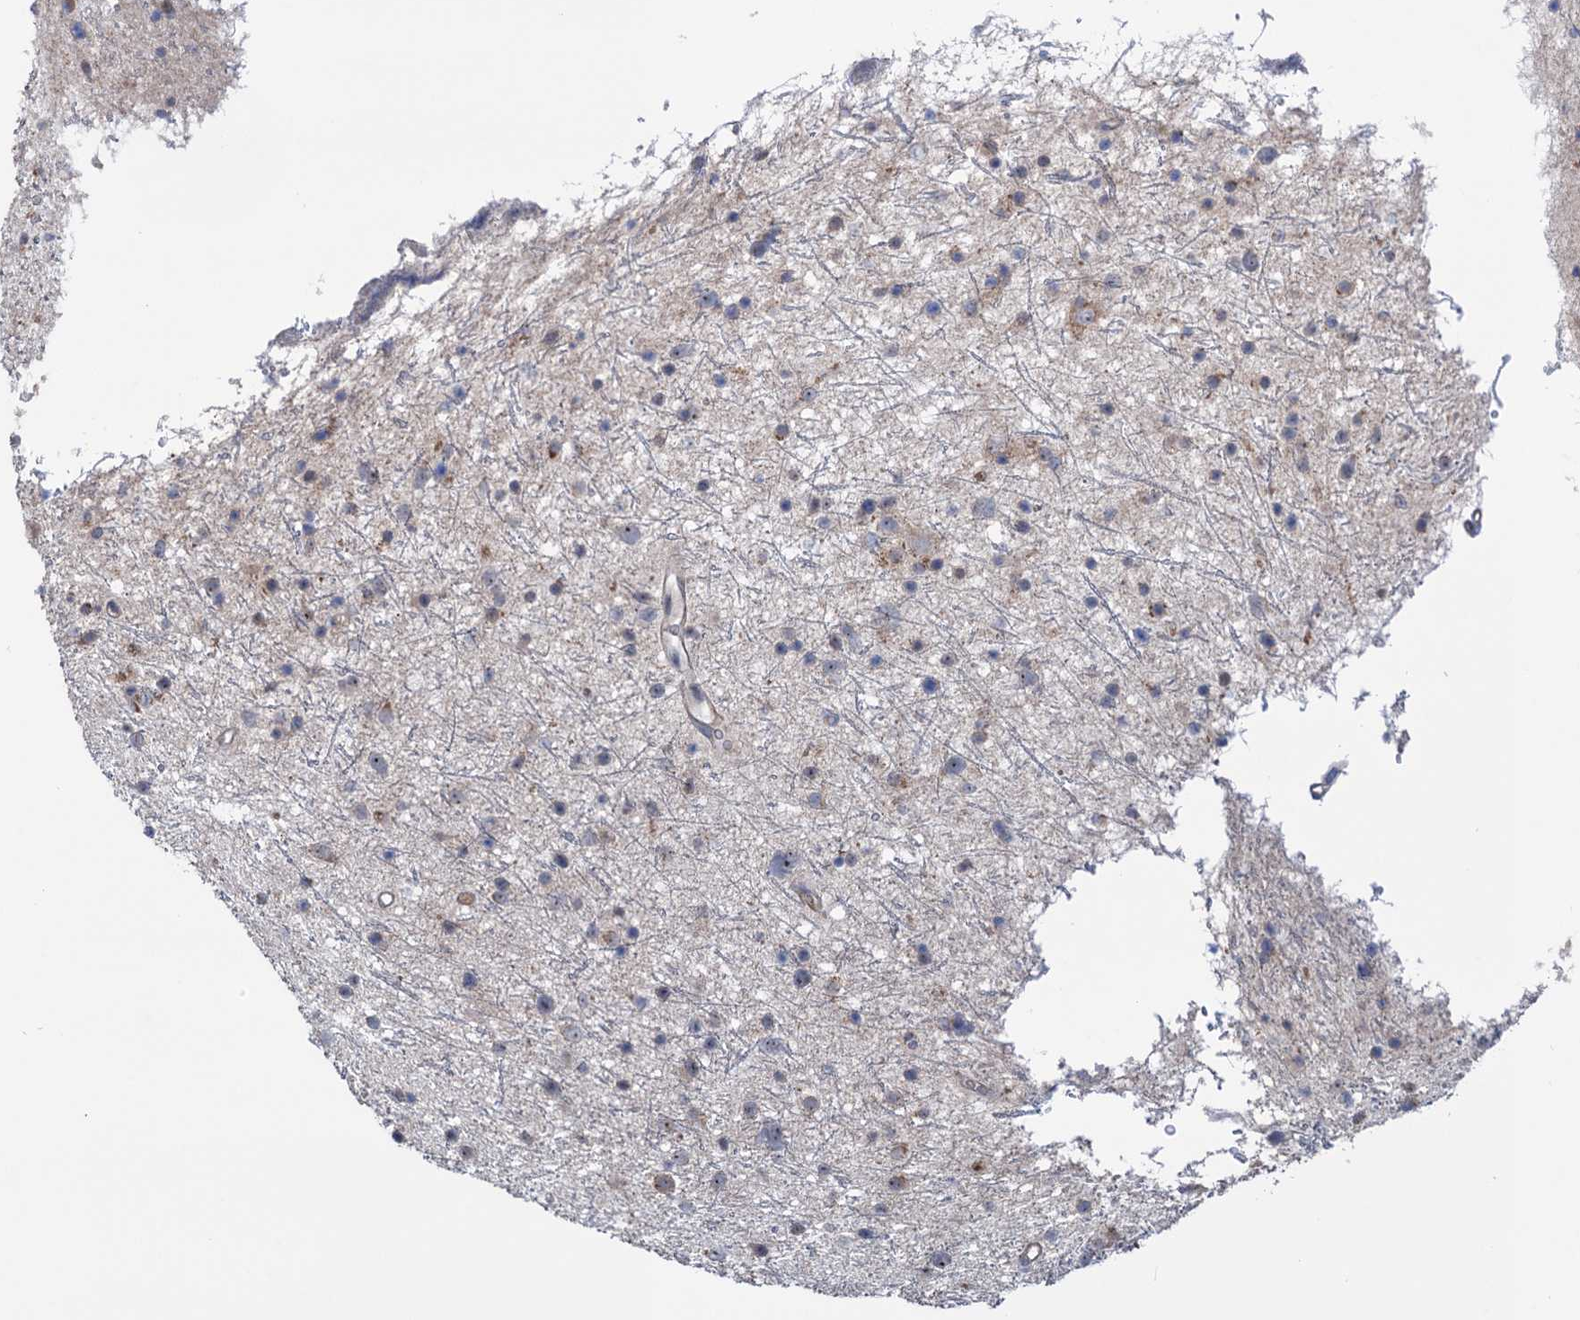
{"staining": {"intensity": "weak", "quantity": "<25%", "location": "cytoplasmic/membranous,nuclear"}, "tissue": "glioma", "cell_type": "Tumor cells", "image_type": "cancer", "snomed": [{"axis": "morphology", "description": "Glioma, malignant, Low grade"}, {"axis": "topography", "description": "Cerebral cortex"}], "caption": "An immunohistochemistry photomicrograph of glioma is shown. There is no staining in tumor cells of glioma.", "gene": "HTR3B", "patient": {"sex": "female", "age": 39}}